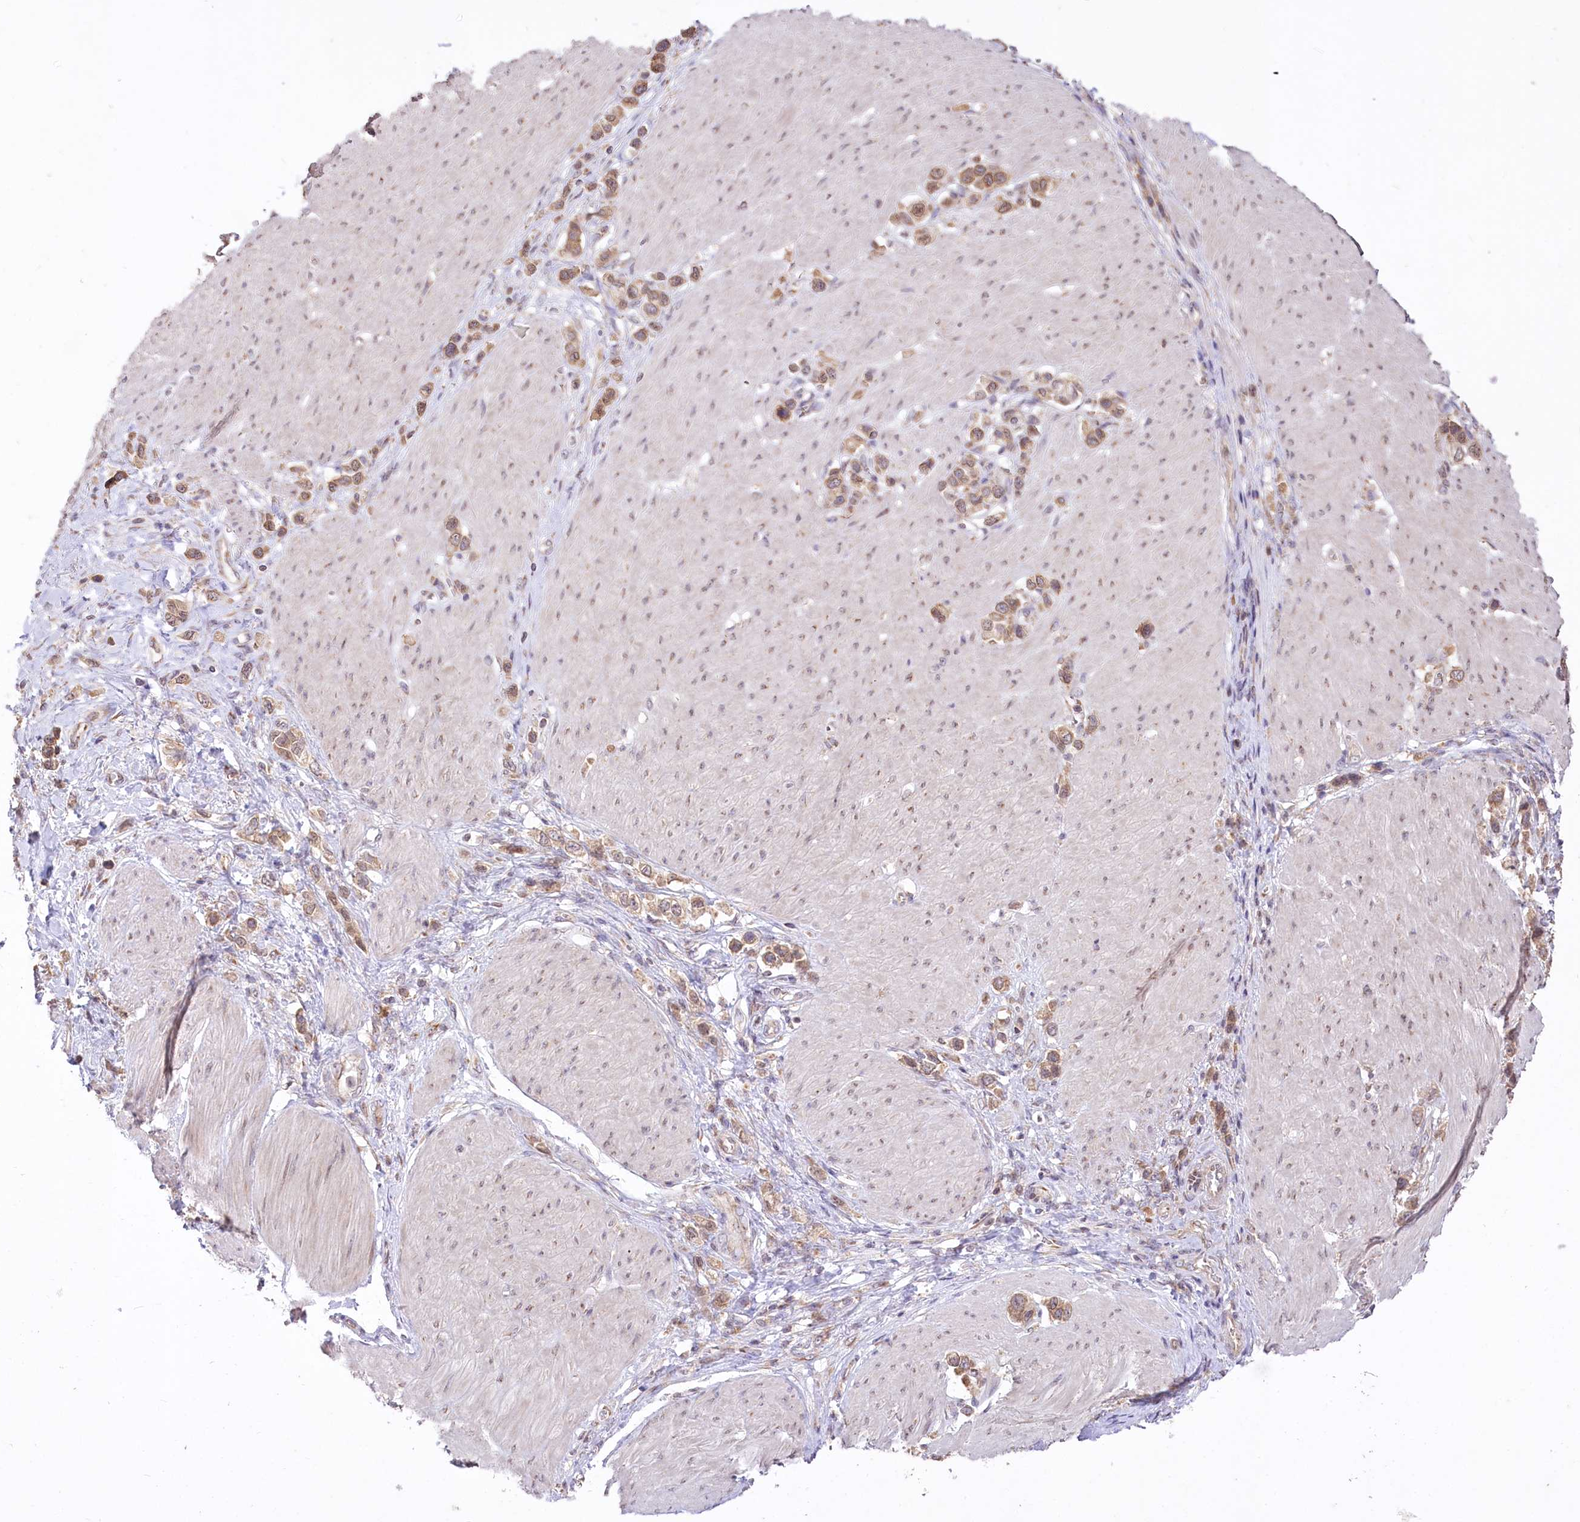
{"staining": {"intensity": "moderate", "quantity": ">75%", "location": "cytoplasmic/membranous"}, "tissue": "stomach cancer", "cell_type": "Tumor cells", "image_type": "cancer", "snomed": [{"axis": "morphology", "description": "Normal tissue, NOS"}, {"axis": "morphology", "description": "Adenocarcinoma, NOS"}, {"axis": "topography", "description": "Stomach, upper"}, {"axis": "topography", "description": "Stomach"}], "caption": "A brown stain highlights moderate cytoplasmic/membranous expression of a protein in stomach cancer (adenocarcinoma) tumor cells.", "gene": "STT3B", "patient": {"sex": "female", "age": 65}}